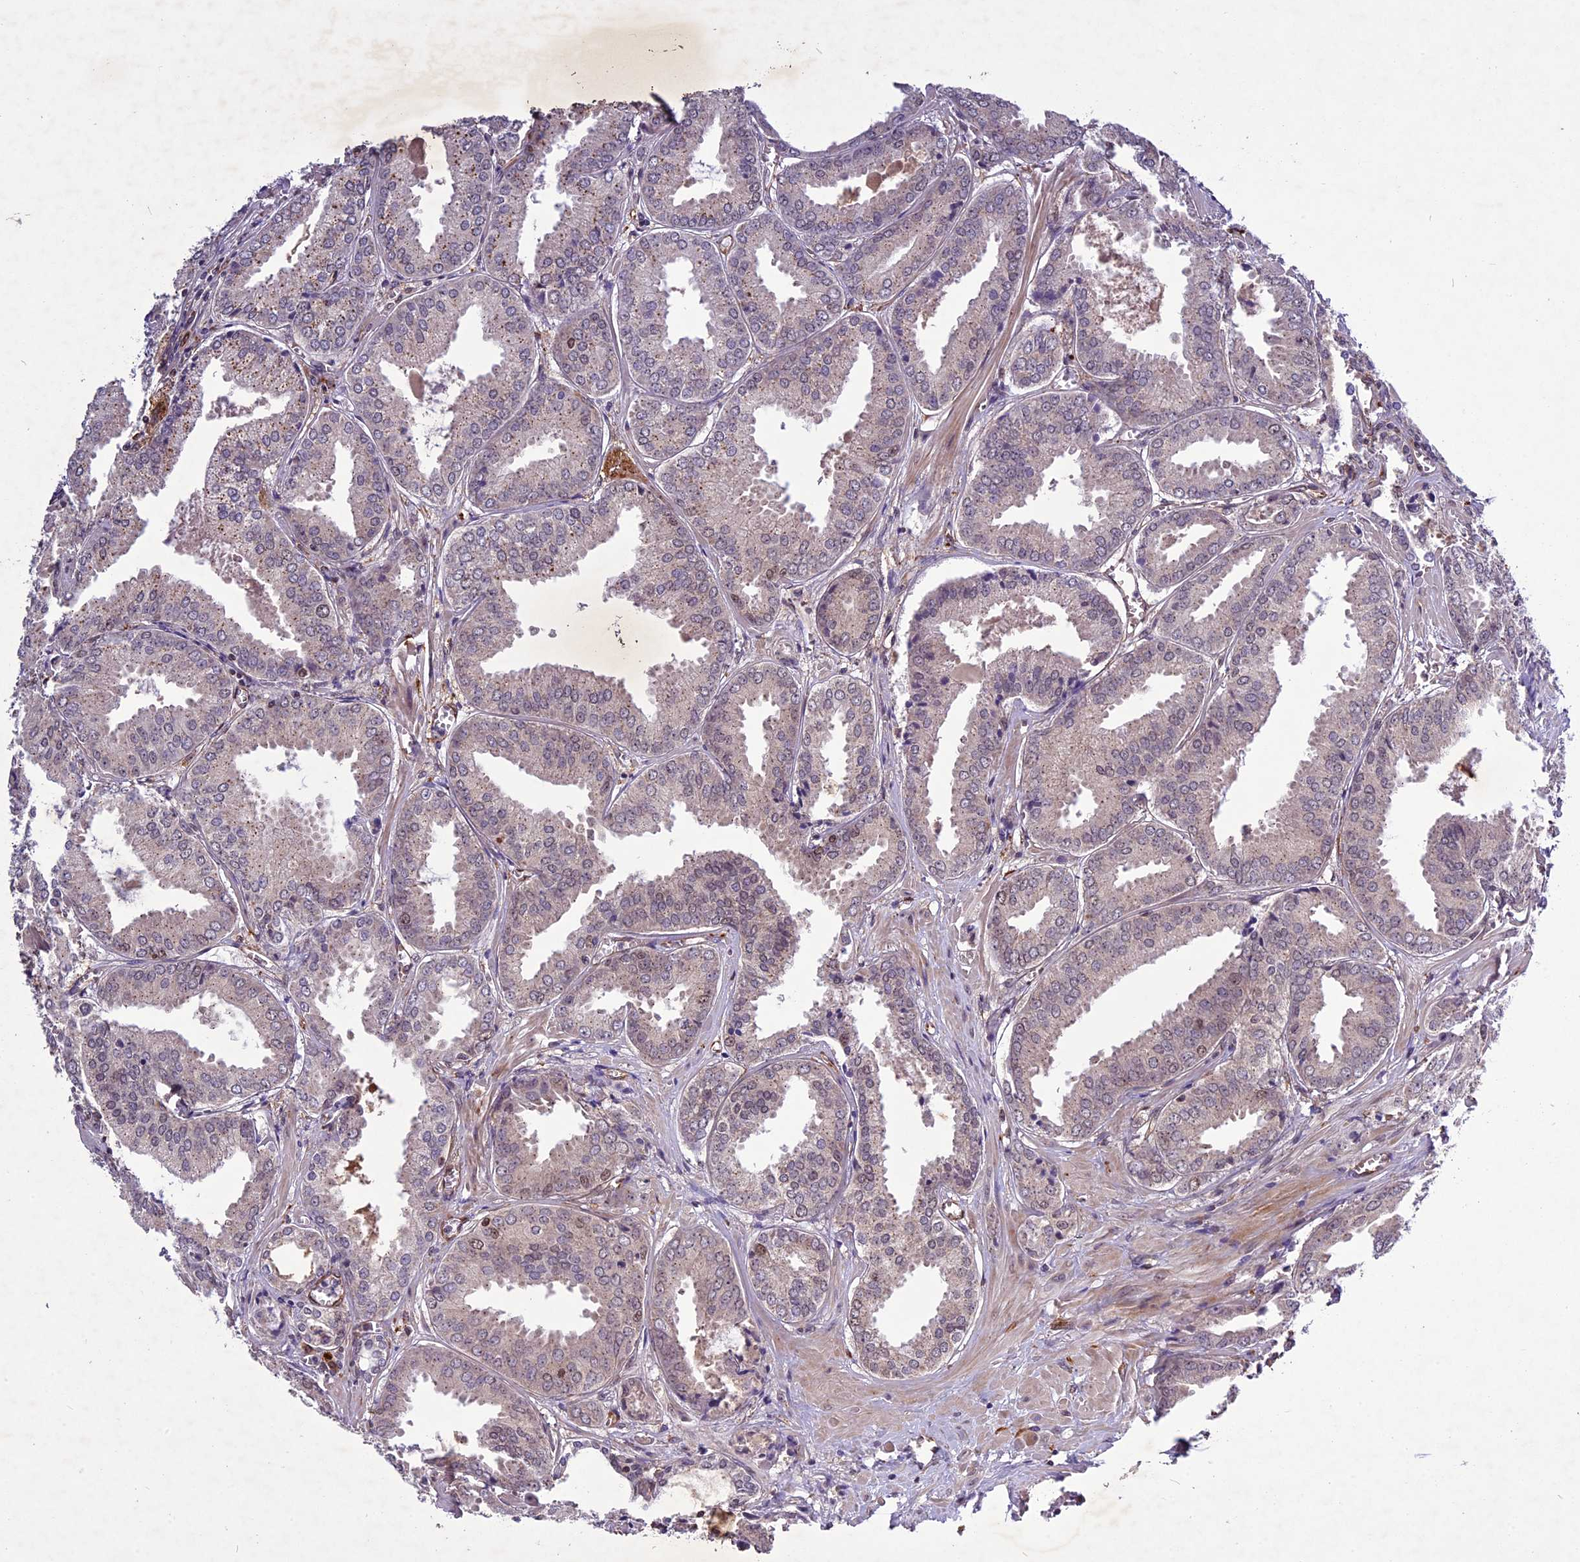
{"staining": {"intensity": "weak", "quantity": "<25%", "location": "nuclear"}, "tissue": "prostate cancer", "cell_type": "Tumor cells", "image_type": "cancer", "snomed": [{"axis": "morphology", "description": "Adenocarcinoma, Low grade"}, {"axis": "topography", "description": "Prostate"}], "caption": "Protein analysis of prostate cancer (adenocarcinoma (low-grade)) displays no significant positivity in tumor cells. Nuclei are stained in blue.", "gene": "C3orf70", "patient": {"sex": "male", "age": 67}}